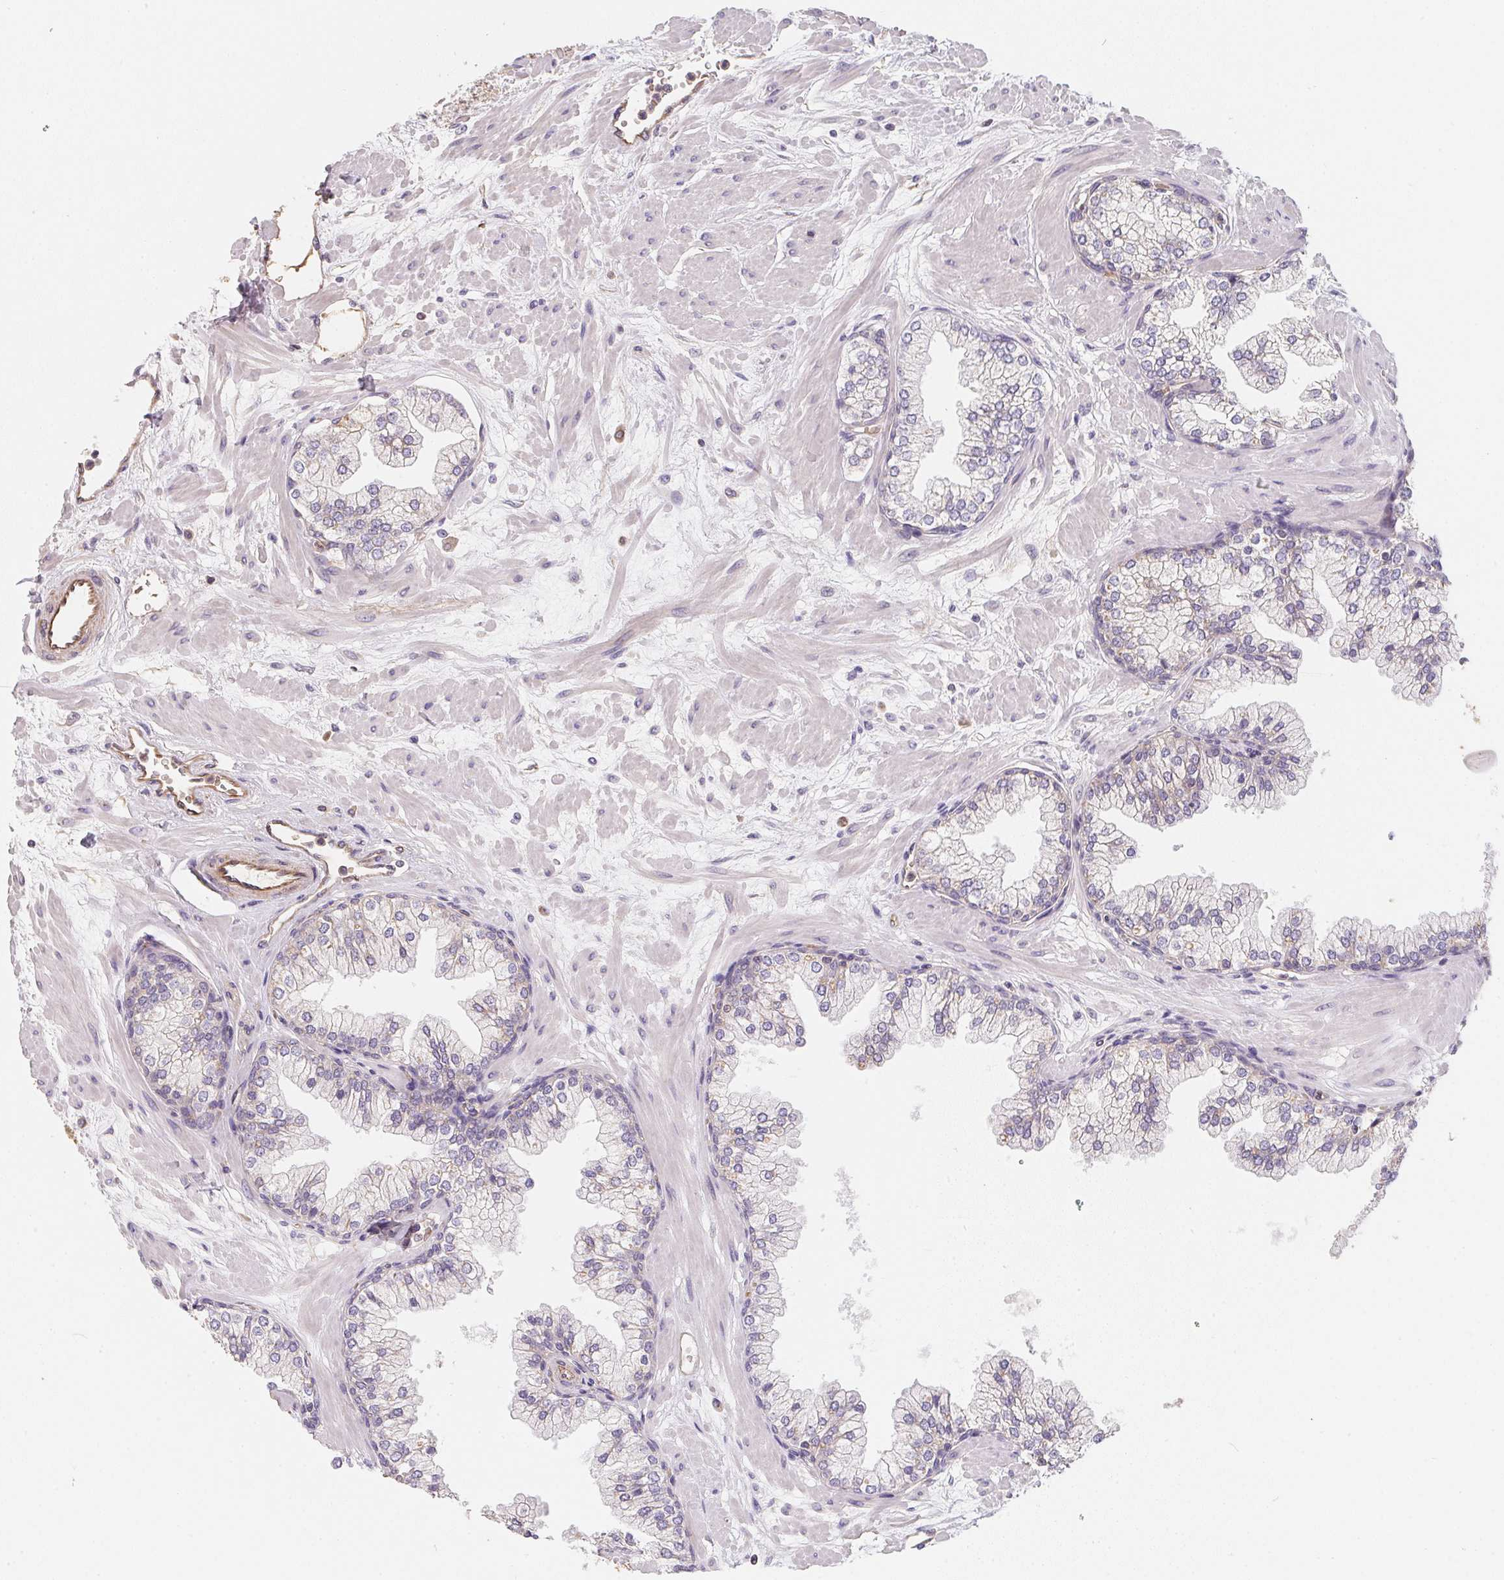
{"staining": {"intensity": "negative", "quantity": "none", "location": "none"}, "tissue": "prostate", "cell_type": "Glandular cells", "image_type": "normal", "snomed": [{"axis": "morphology", "description": "Normal tissue, NOS"}, {"axis": "topography", "description": "Prostate"}, {"axis": "topography", "description": "Peripheral nerve tissue"}], "caption": "A micrograph of prostate stained for a protein exhibits no brown staining in glandular cells. (Brightfield microscopy of DAB immunohistochemistry (IHC) at high magnification).", "gene": "TBKBP1", "patient": {"sex": "male", "age": 61}}